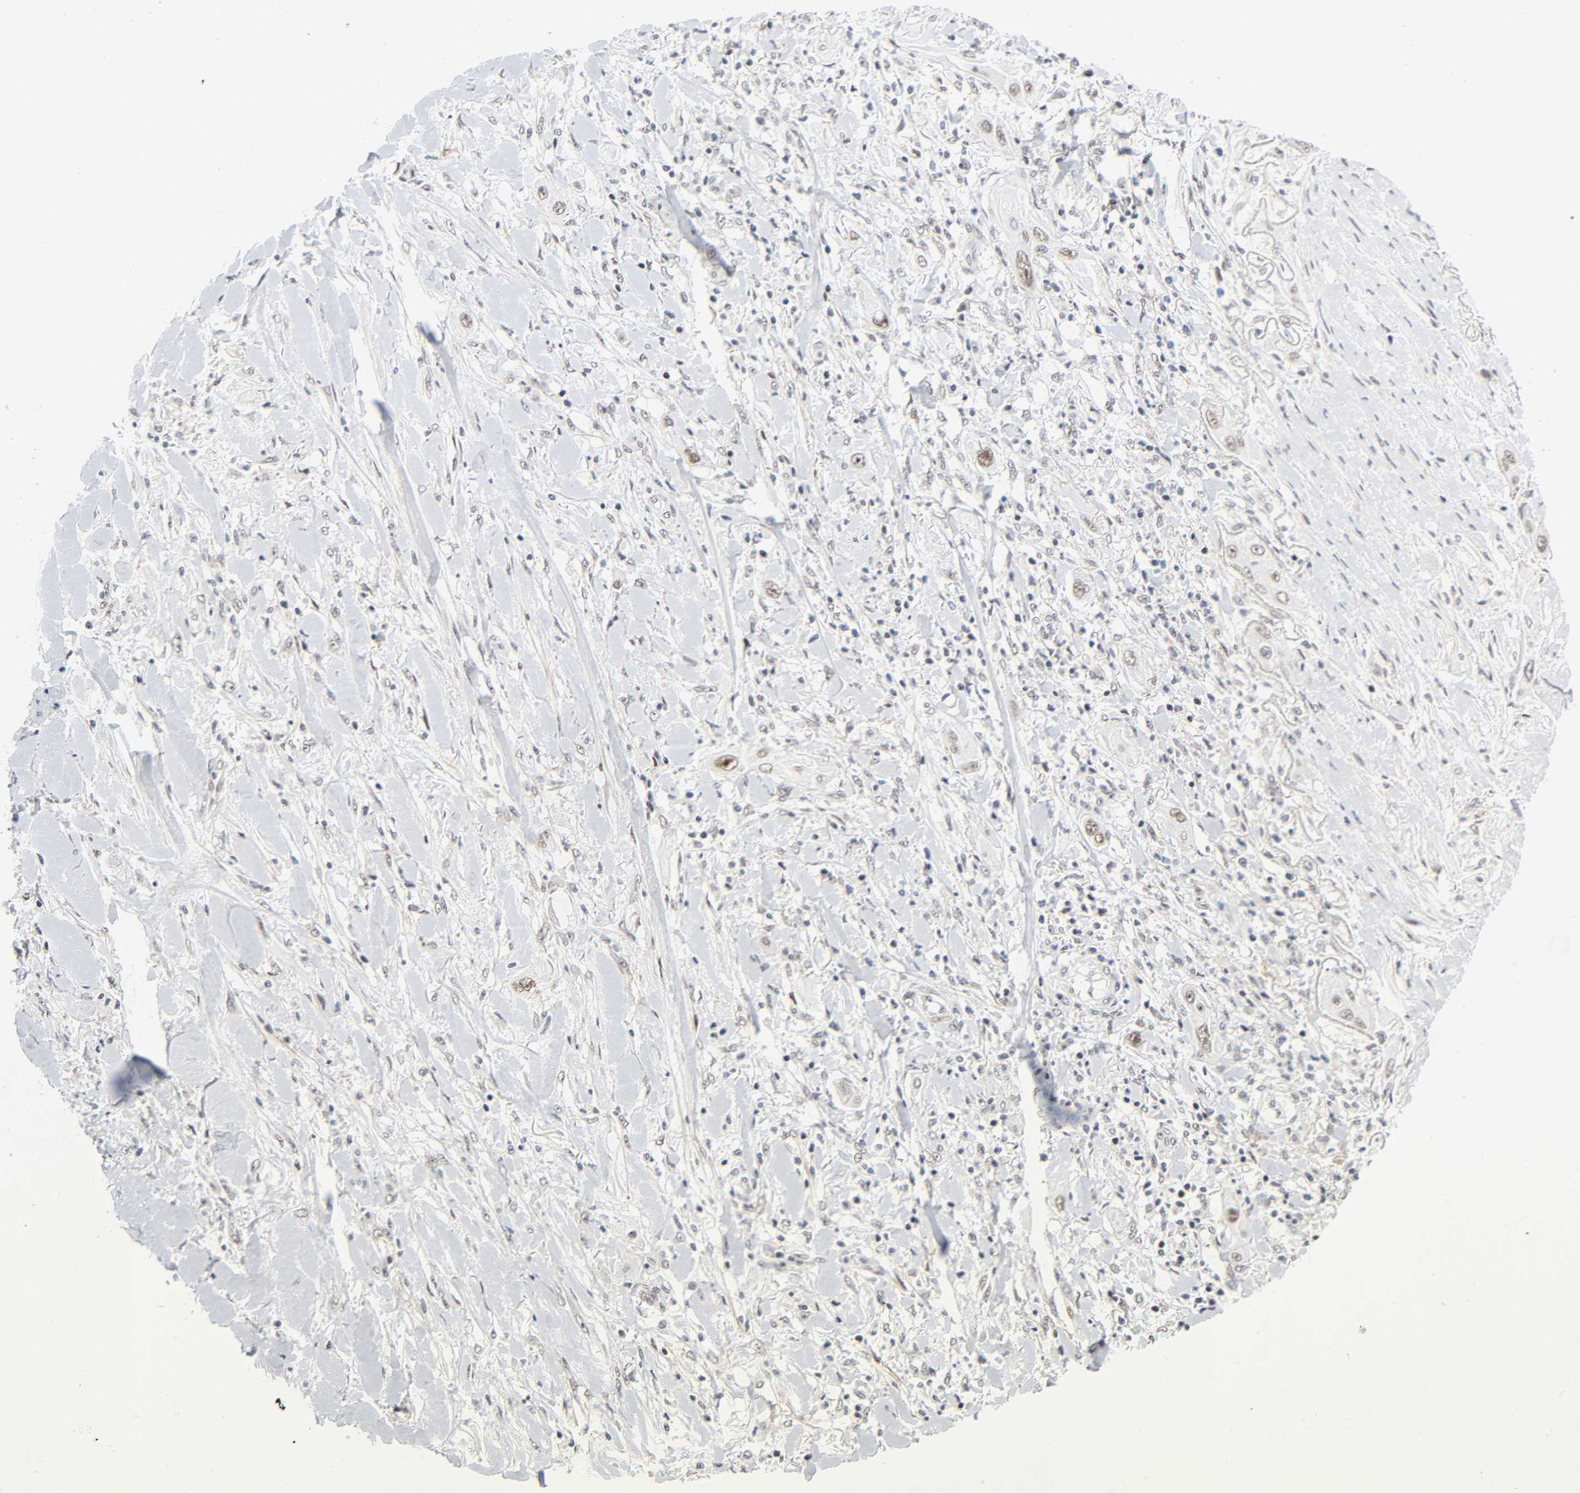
{"staining": {"intensity": "weak", "quantity": "25%-75%", "location": "nuclear"}, "tissue": "lung cancer", "cell_type": "Tumor cells", "image_type": "cancer", "snomed": [{"axis": "morphology", "description": "Squamous cell carcinoma, NOS"}, {"axis": "topography", "description": "Lung"}], "caption": "Lung squamous cell carcinoma was stained to show a protein in brown. There is low levels of weak nuclear expression in approximately 25%-75% of tumor cells. The protein is shown in brown color, while the nuclei are stained blue.", "gene": "DIDO1", "patient": {"sex": "female", "age": 47}}